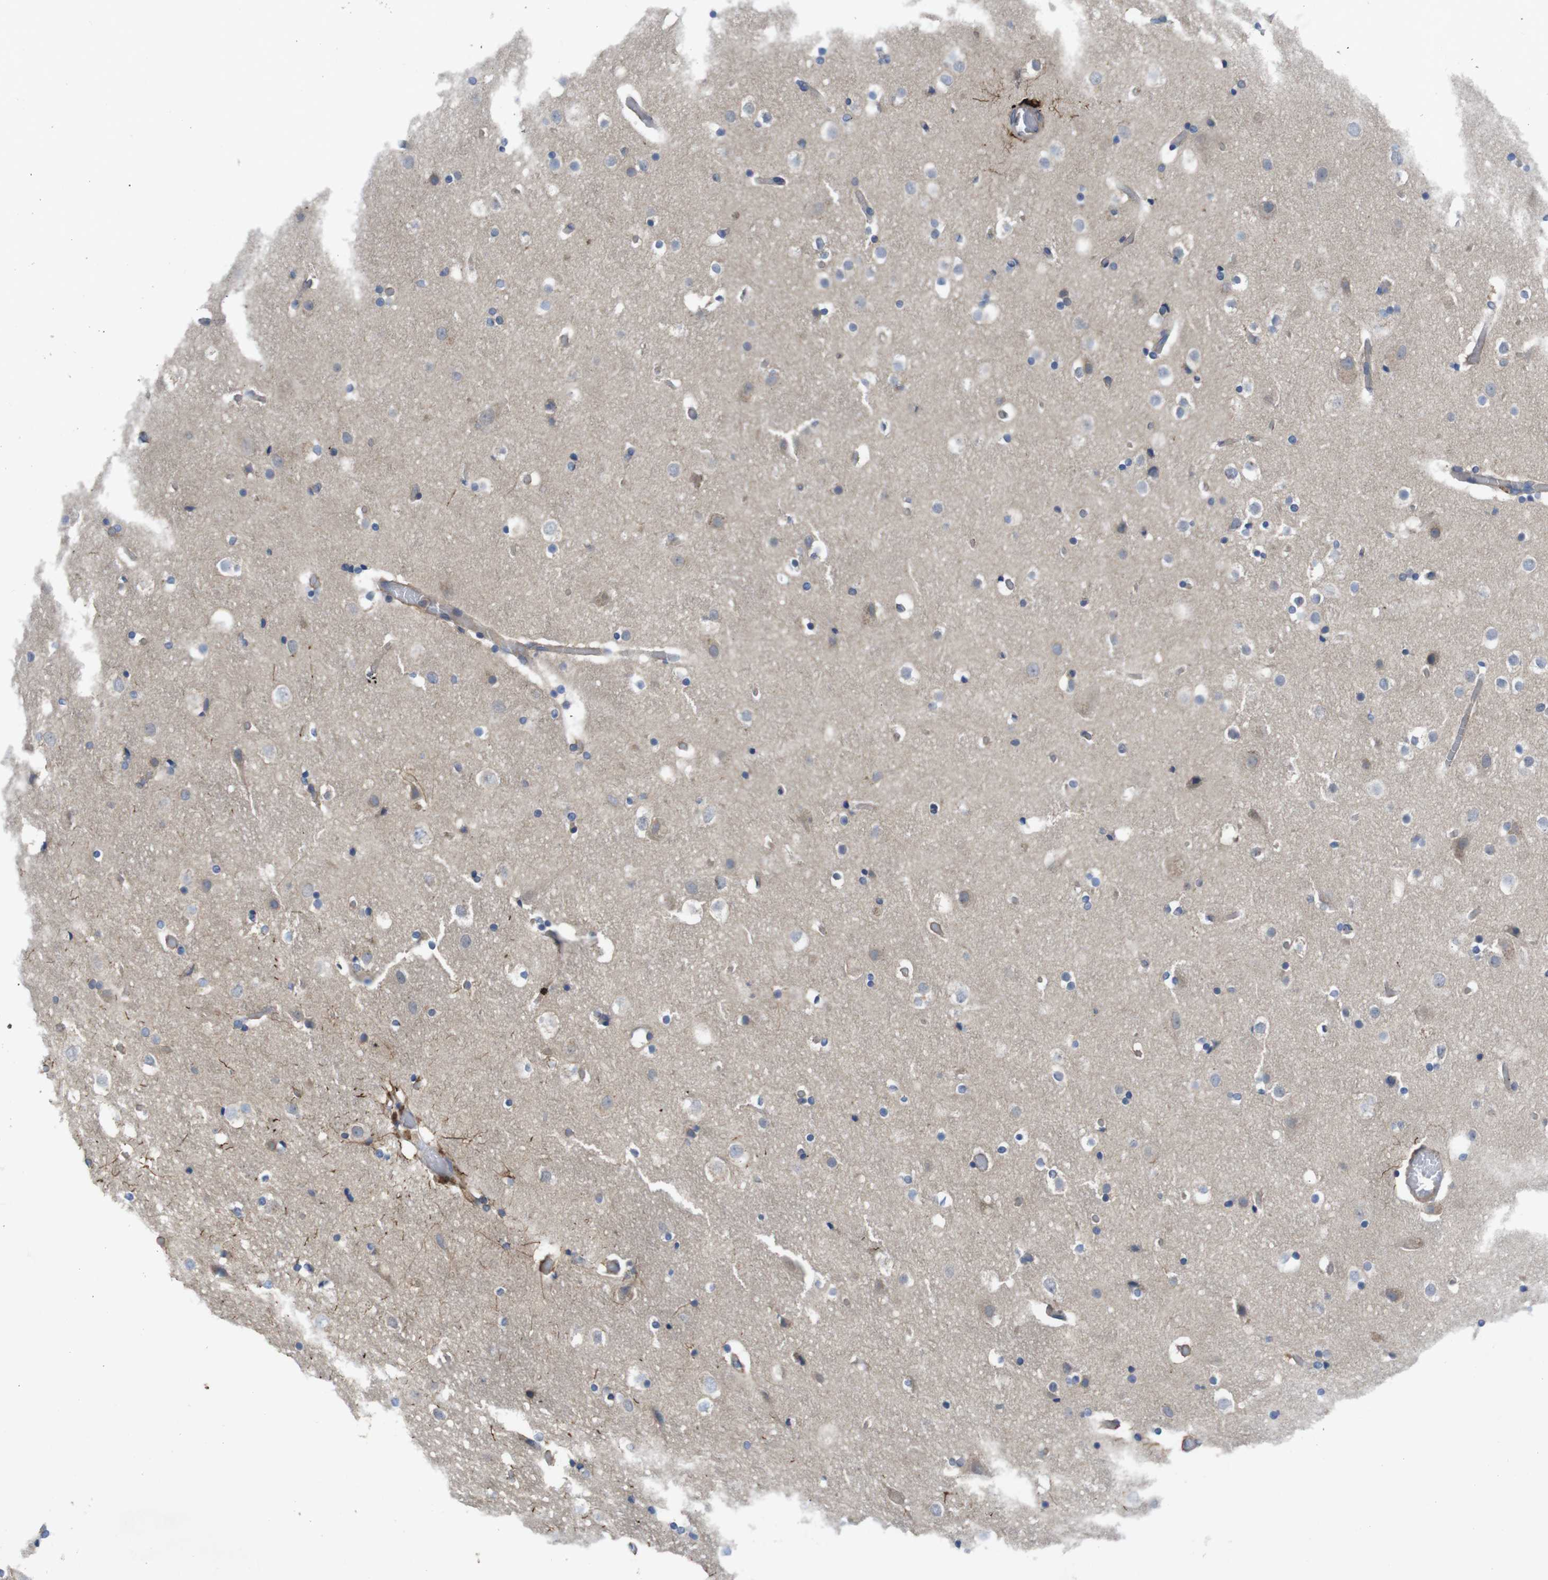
{"staining": {"intensity": "moderate", "quantity": ">75%", "location": "cytoplasmic/membranous"}, "tissue": "cerebral cortex", "cell_type": "Endothelial cells", "image_type": "normal", "snomed": [{"axis": "morphology", "description": "Normal tissue, NOS"}, {"axis": "topography", "description": "Cerebral cortex"}], "caption": "Protein analysis of unremarkable cerebral cortex displays moderate cytoplasmic/membranous positivity in about >75% of endothelial cells. (DAB IHC with brightfield microscopy, high magnification).", "gene": "KIDINS220", "patient": {"sex": "male", "age": 57}}